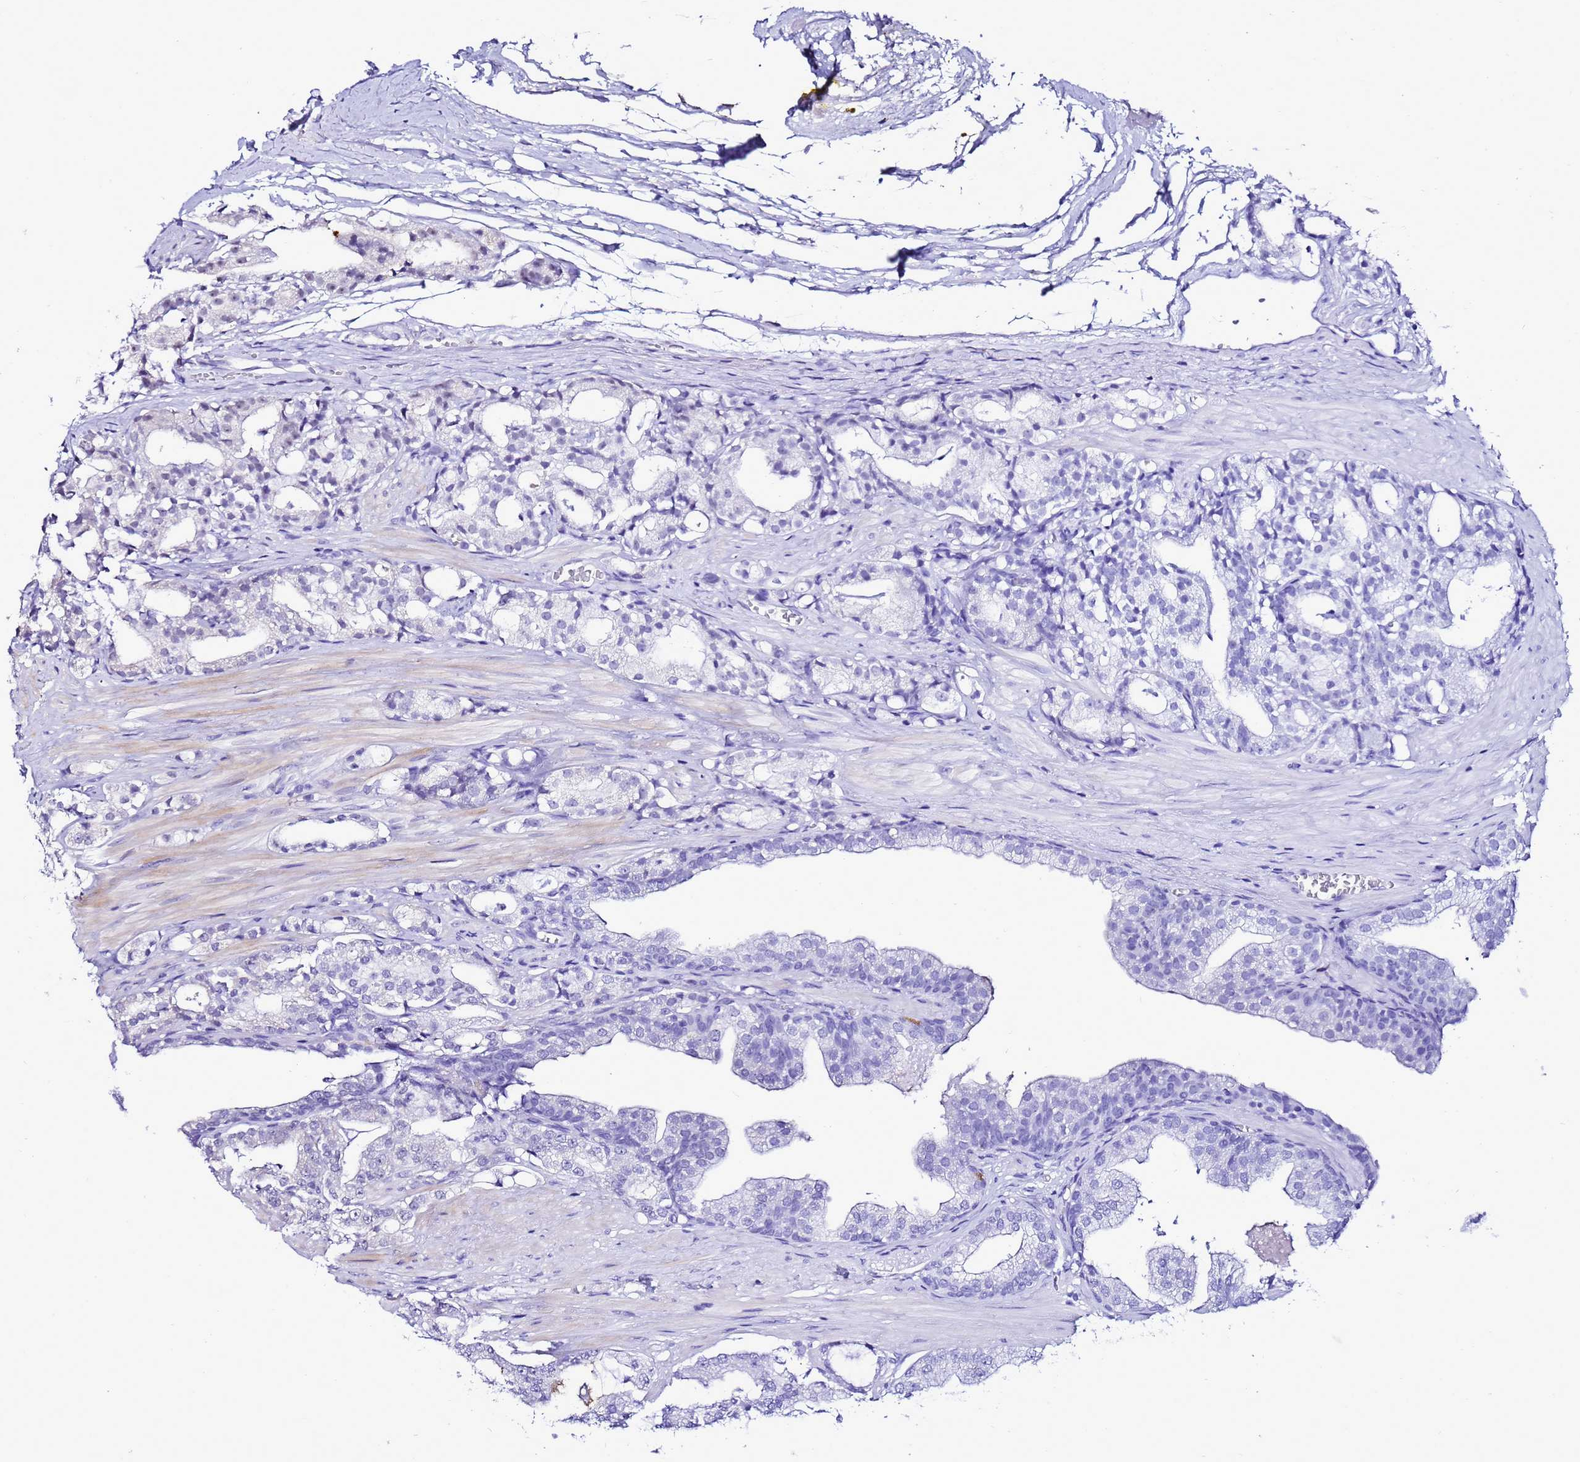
{"staining": {"intensity": "negative", "quantity": "none", "location": "none"}, "tissue": "prostate cancer", "cell_type": "Tumor cells", "image_type": "cancer", "snomed": [{"axis": "morphology", "description": "Adenocarcinoma, High grade"}, {"axis": "topography", "description": "Prostate"}], "caption": "This is a micrograph of immunohistochemistry (IHC) staining of prostate high-grade adenocarcinoma, which shows no expression in tumor cells.", "gene": "C19orf47", "patient": {"sex": "male", "age": 71}}